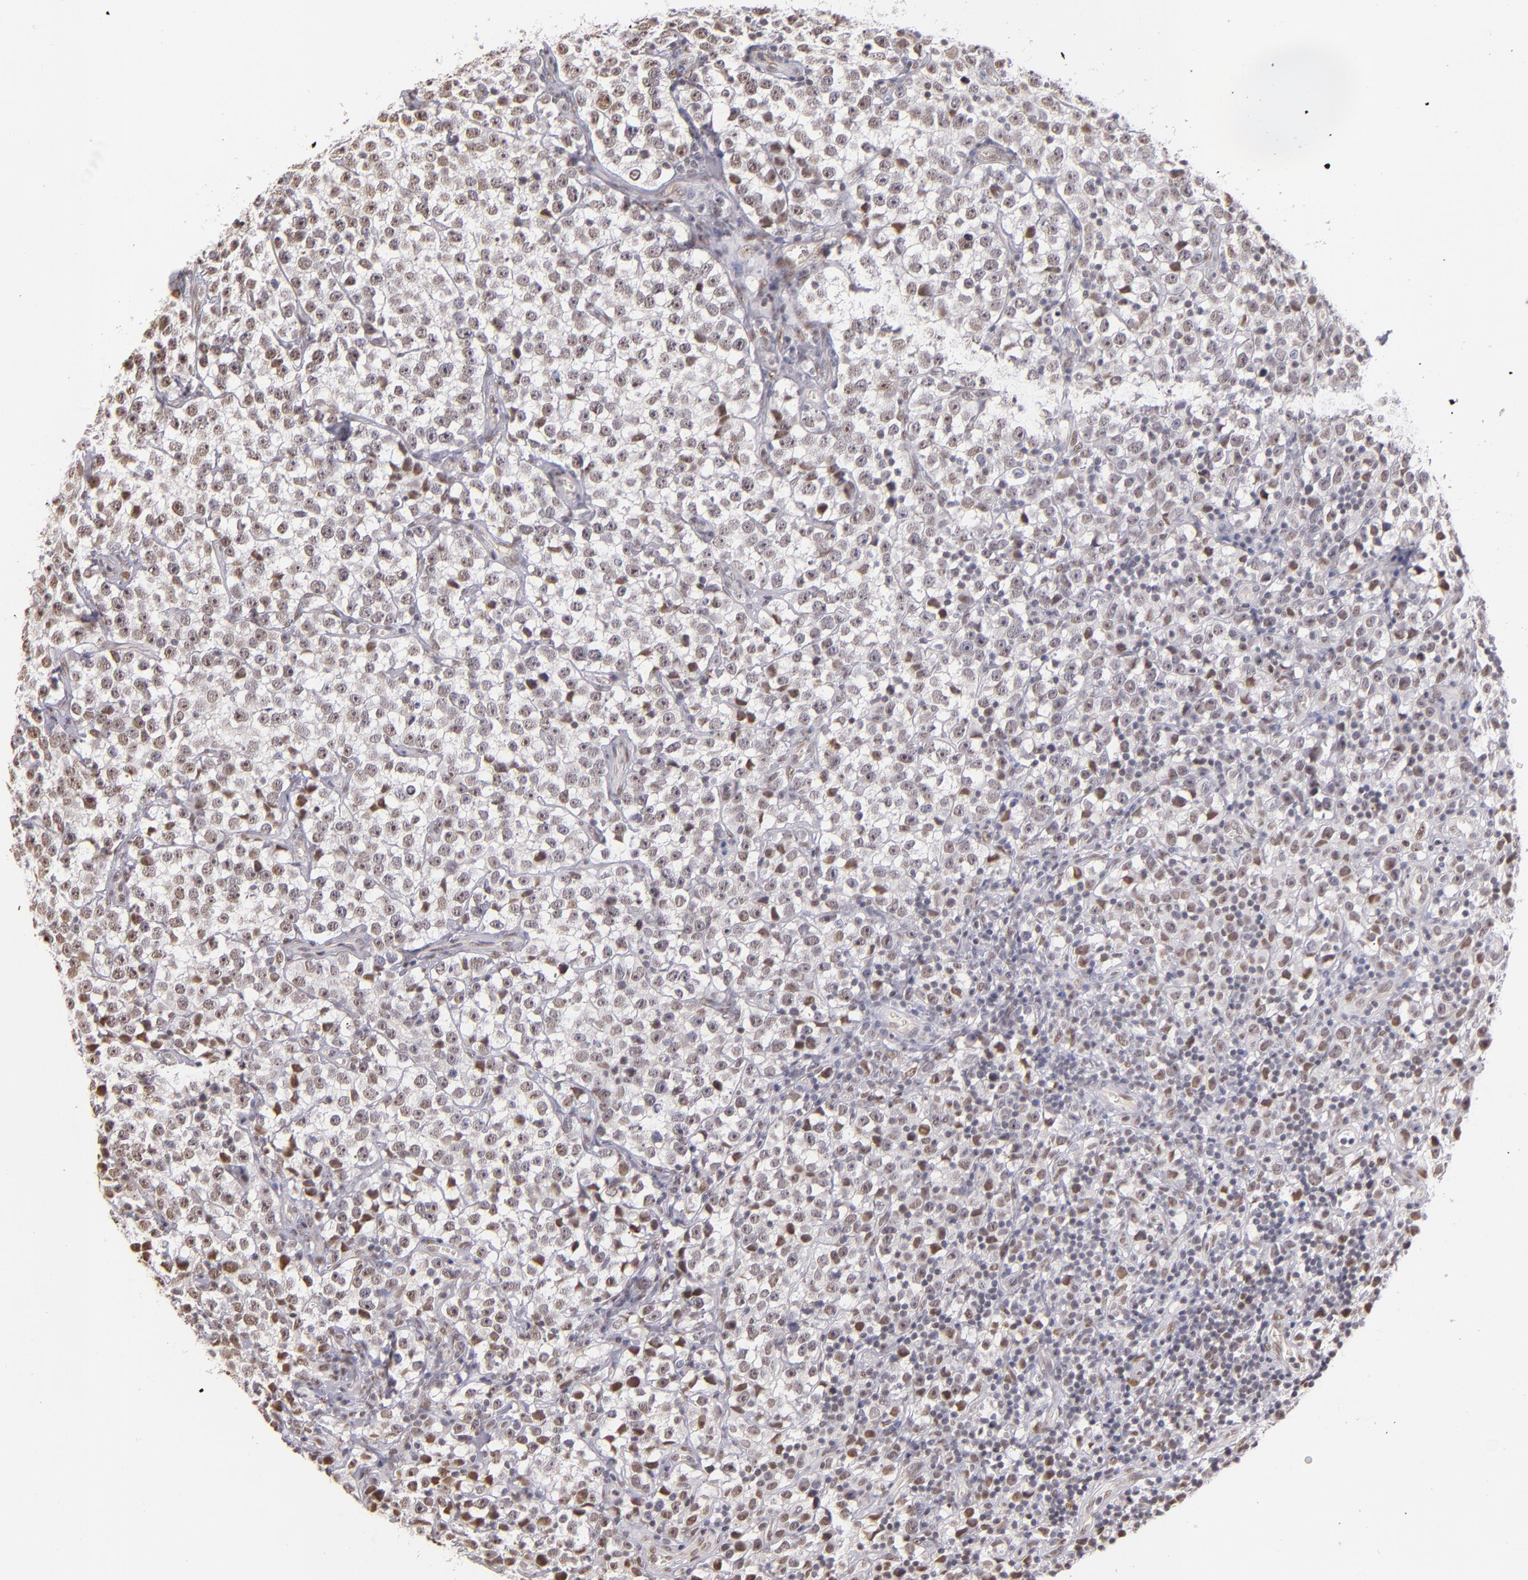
{"staining": {"intensity": "weak", "quantity": ">75%", "location": "nuclear"}, "tissue": "testis cancer", "cell_type": "Tumor cells", "image_type": "cancer", "snomed": [{"axis": "morphology", "description": "Seminoma, NOS"}, {"axis": "topography", "description": "Testis"}], "caption": "Immunohistochemistry (IHC) image of neoplastic tissue: testis cancer (seminoma) stained using immunohistochemistry (IHC) shows low levels of weak protein expression localized specifically in the nuclear of tumor cells, appearing as a nuclear brown color.", "gene": "NCOR2", "patient": {"sex": "male", "age": 25}}